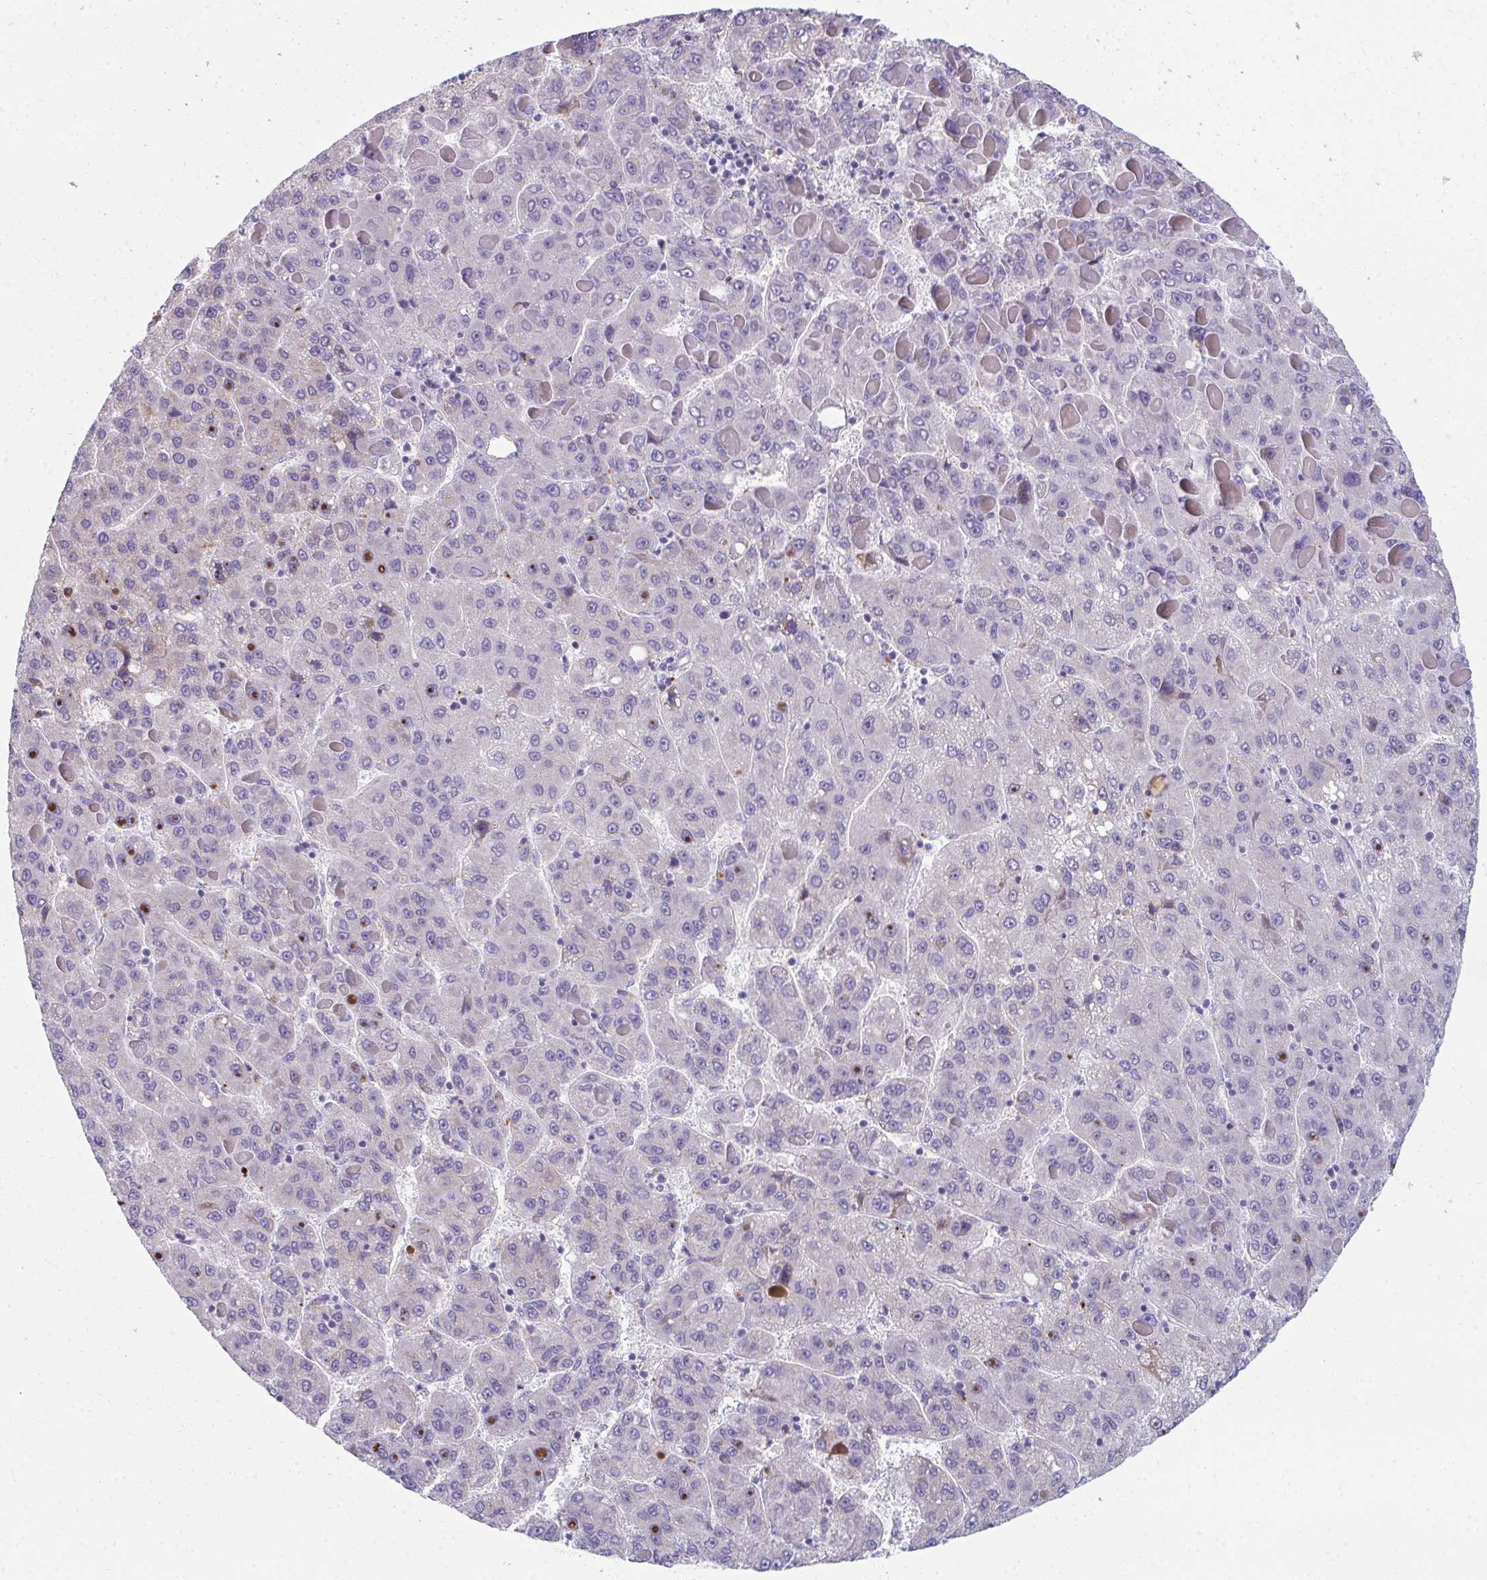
{"staining": {"intensity": "negative", "quantity": "none", "location": "none"}, "tissue": "liver cancer", "cell_type": "Tumor cells", "image_type": "cancer", "snomed": [{"axis": "morphology", "description": "Carcinoma, Hepatocellular, NOS"}, {"axis": "topography", "description": "Liver"}], "caption": "This image is of liver cancer (hepatocellular carcinoma) stained with IHC to label a protein in brown with the nuclei are counter-stained blue. There is no expression in tumor cells.", "gene": "EIF1AD", "patient": {"sex": "female", "age": 82}}